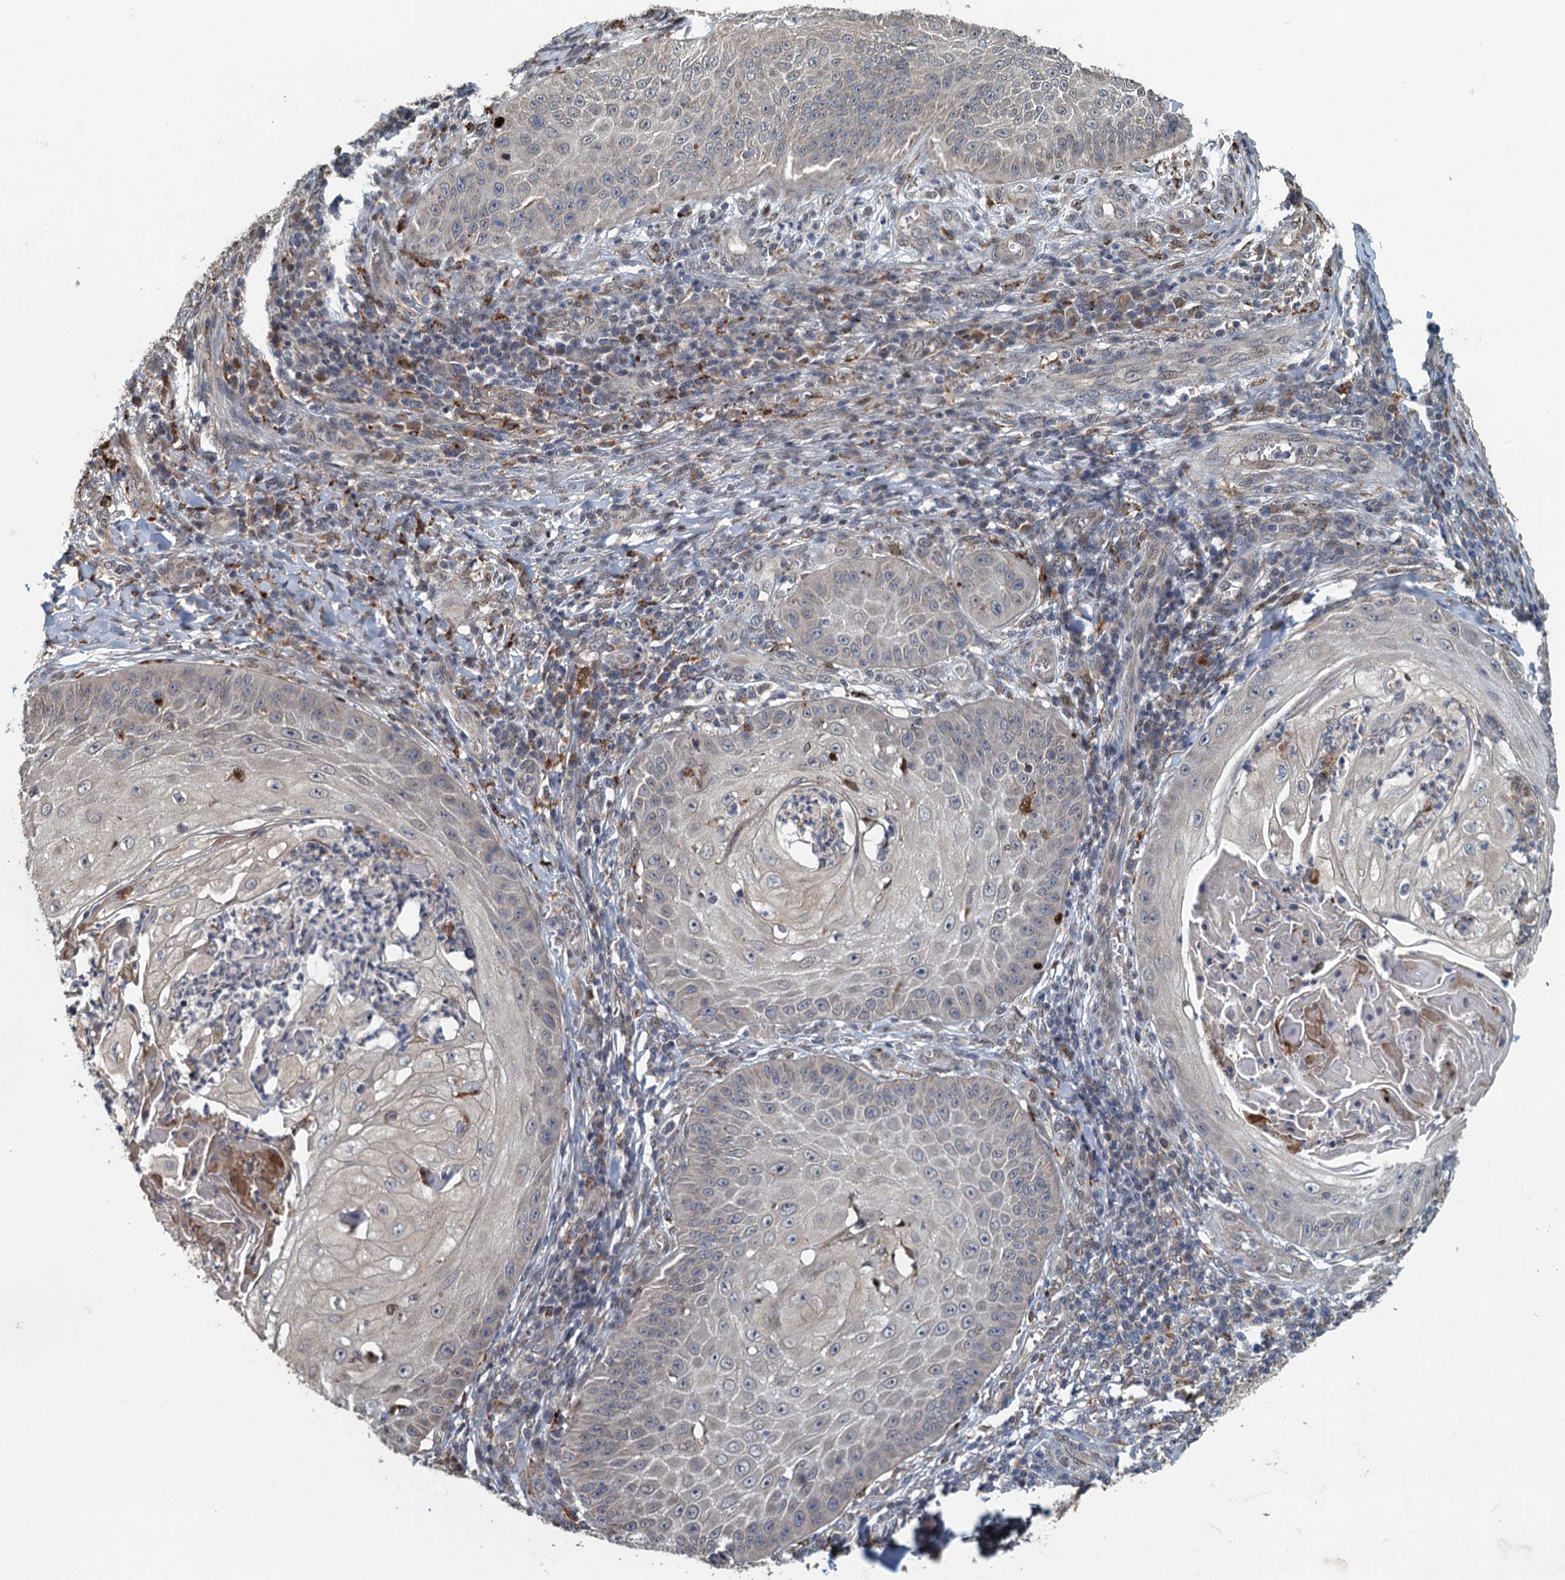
{"staining": {"intensity": "negative", "quantity": "none", "location": "none"}, "tissue": "skin cancer", "cell_type": "Tumor cells", "image_type": "cancer", "snomed": [{"axis": "morphology", "description": "Squamous cell carcinoma, NOS"}, {"axis": "topography", "description": "Skin"}], "caption": "DAB (3,3'-diaminobenzidine) immunohistochemical staining of human skin cancer (squamous cell carcinoma) reveals no significant staining in tumor cells. Brightfield microscopy of IHC stained with DAB (3,3'-diaminobenzidine) (brown) and hematoxylin (blue), captured at high magnification.", "gene": "AGRN", "patient": {"sex": "male", "age": 70}}